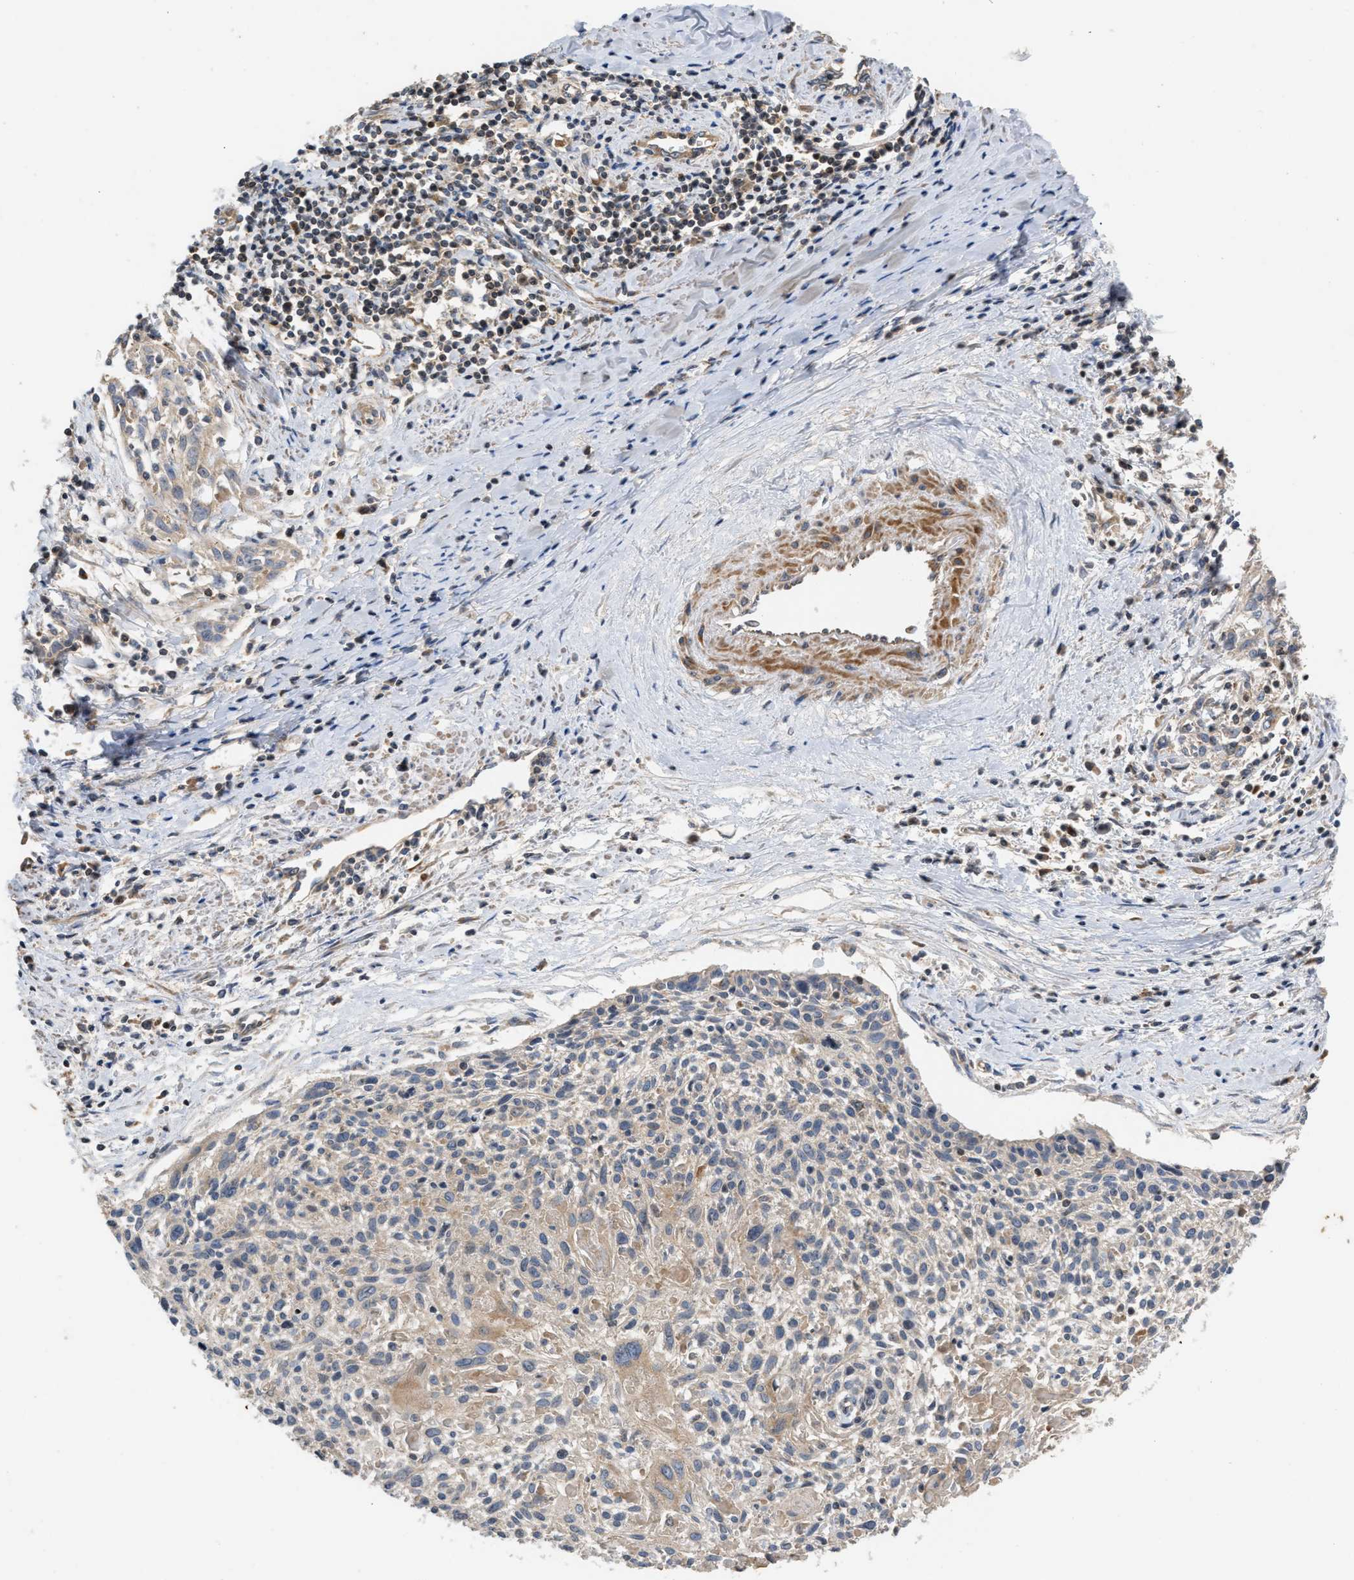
{"staining": {"intensity": "weak", "quantity": "<25%", "location": "cytoplasmic/membranous"}, "tissue": "cervical cancer", "cell_type": "Tumor cells", "image_type": "cancer", "snomed": [{"axis": "morphology", "description": "Squamous cell carcinoma, NOS"}, {"axis": "topography", "description": "Cervix"}], "caption": "Immunohistochemistry (IHC) photomicrograph of cervical cancer (squamous cell carcinoma) stained for a protein (brown), which displays no positivity in tumor cells.", "gene": "TACO1", "patient": {"sex": "female", "age": 51}}